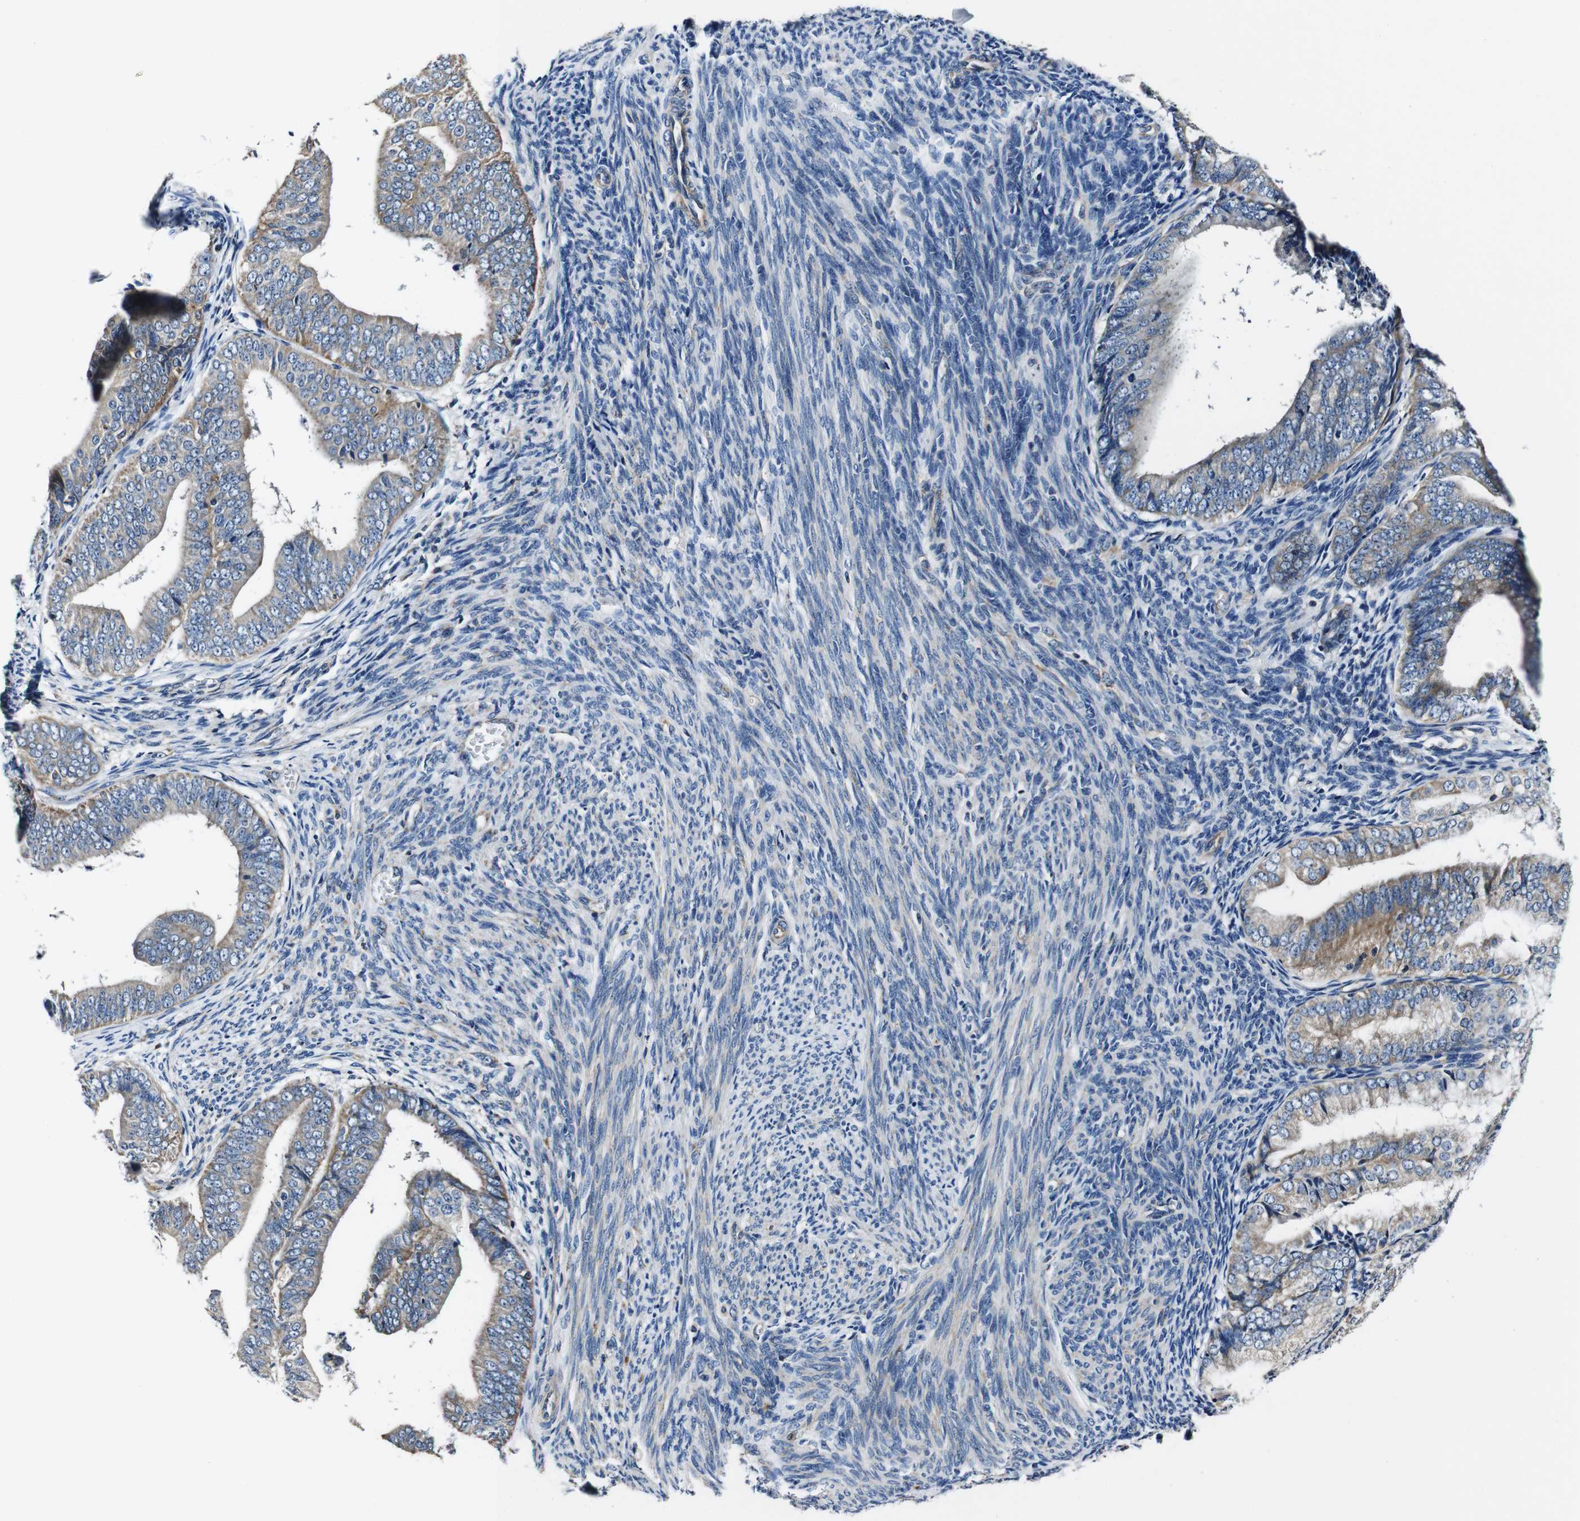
{"staining": {"intensity": "moderate", "quantity": "<25%", "location": "cytoplasmic/membranous"}, "tissue": "endometrial cancer", "cell_type": "Tumor cells", "image_type": "cancer", "snomed": [{"axis": "morphology", "description": "Adenocarcinoma, NOS"}, {"axis": "topography", "description": "Endometrium"}], "caption": "Endometrial adenocarcinoma stained for a protein (brown) reveals moderate cytoplasmic/membranous positive expression in approximately <25% of tumor cells.", "gene": "HK1", "patient": {"sex": "female", "age": 63}}